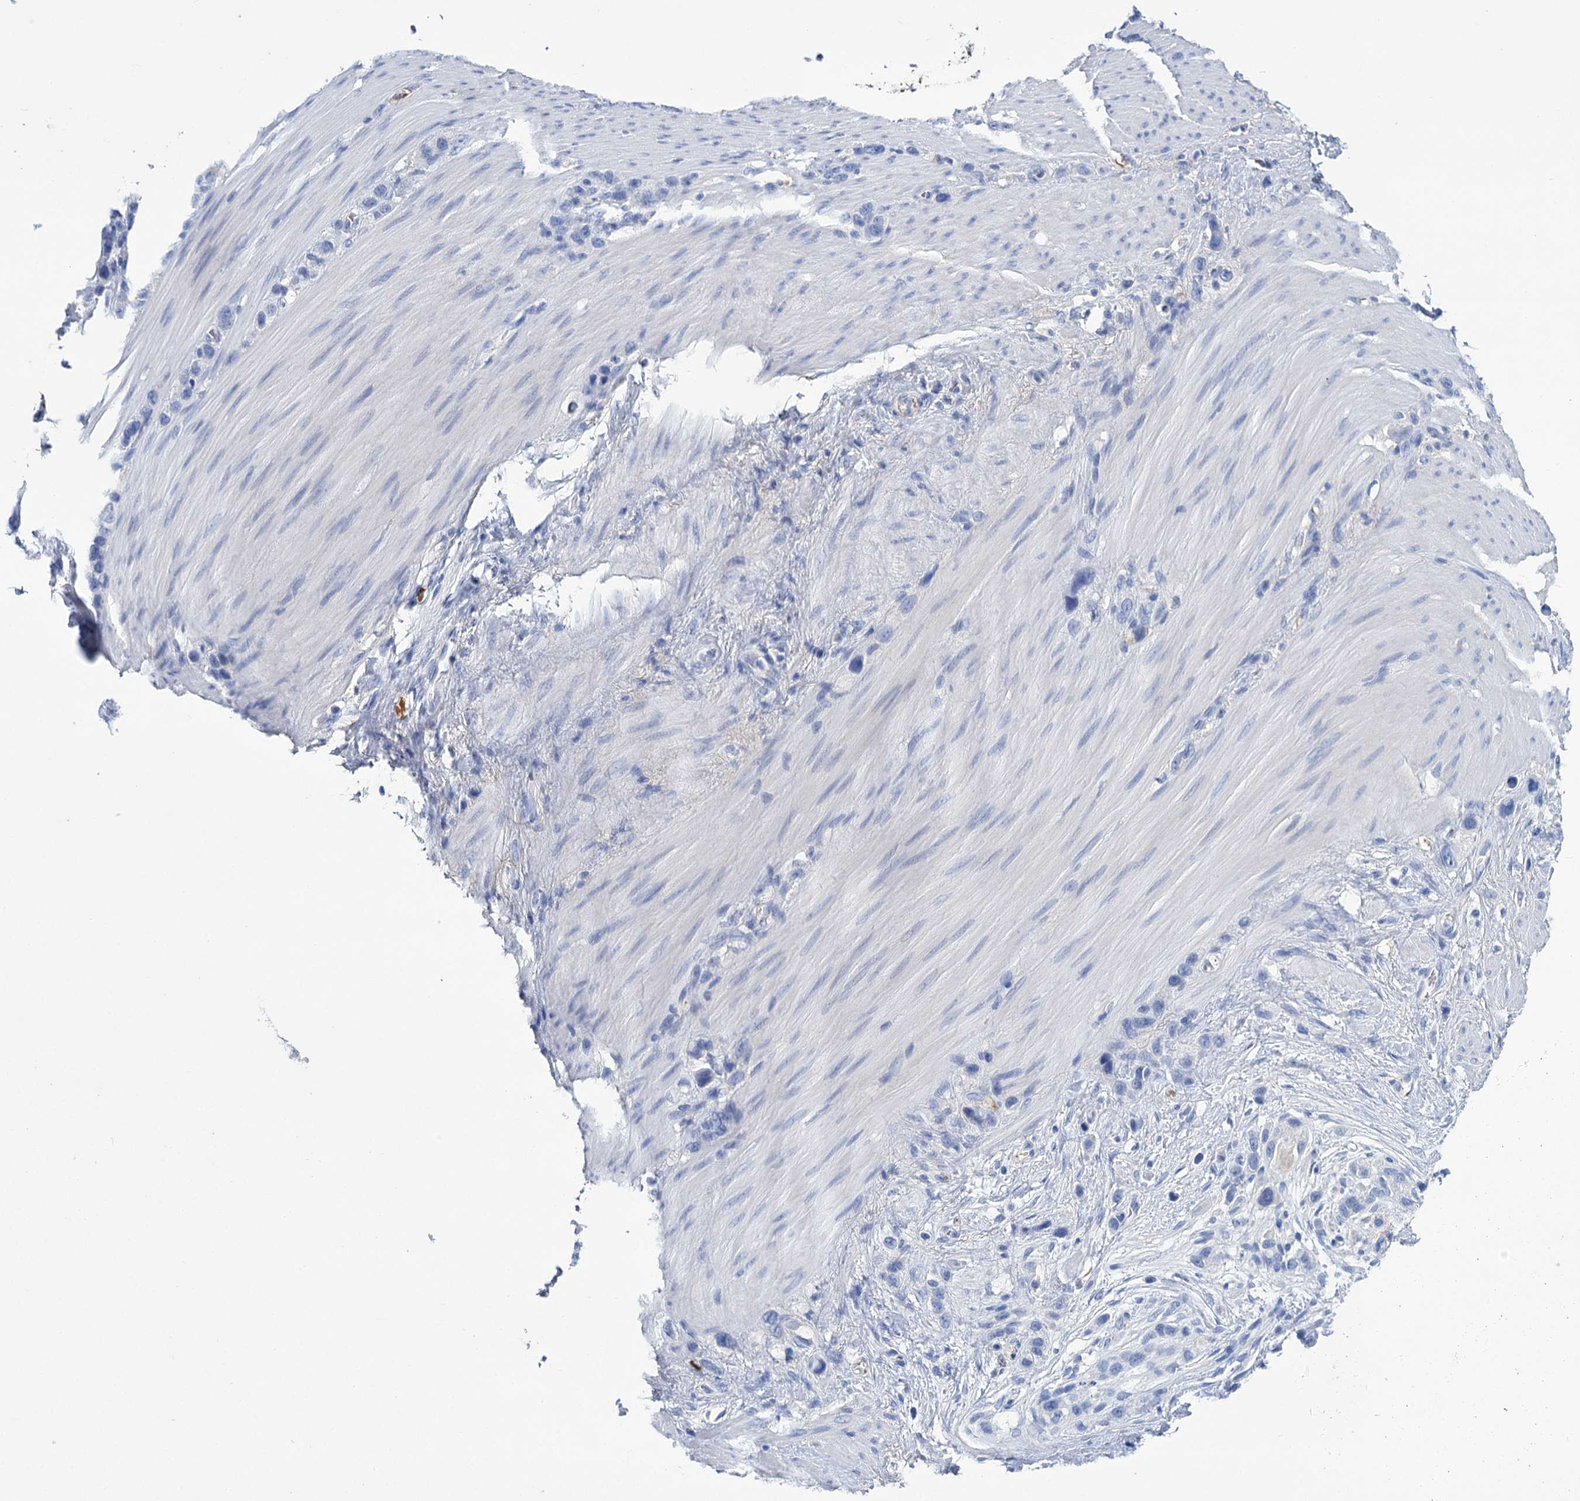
{"staining": {"intensity": "negative", "quantity": "none", "location": "none"}, "tissue": "stomach cancer", "cell_type": "Tumor cells", "image_type": "cancer", "snomed": [{"axis": "morphology", "description": "Adenocarcinoma, NOS"}, {"axis": "morphology", "description": "Adenocarcinoma, High grade"}, {"axis": "topography", "description": "Stomach, upper"}, {"axis": "topography", "description": "Stomach, lower"}], "caption": "DAB immunohistochemical staining of human stomach cancer (adenocarcinoma) exhibits no significant positivity in tumor cells.", "gene": "FBXW12", "patient": {"sex": "female", "age": 65}}